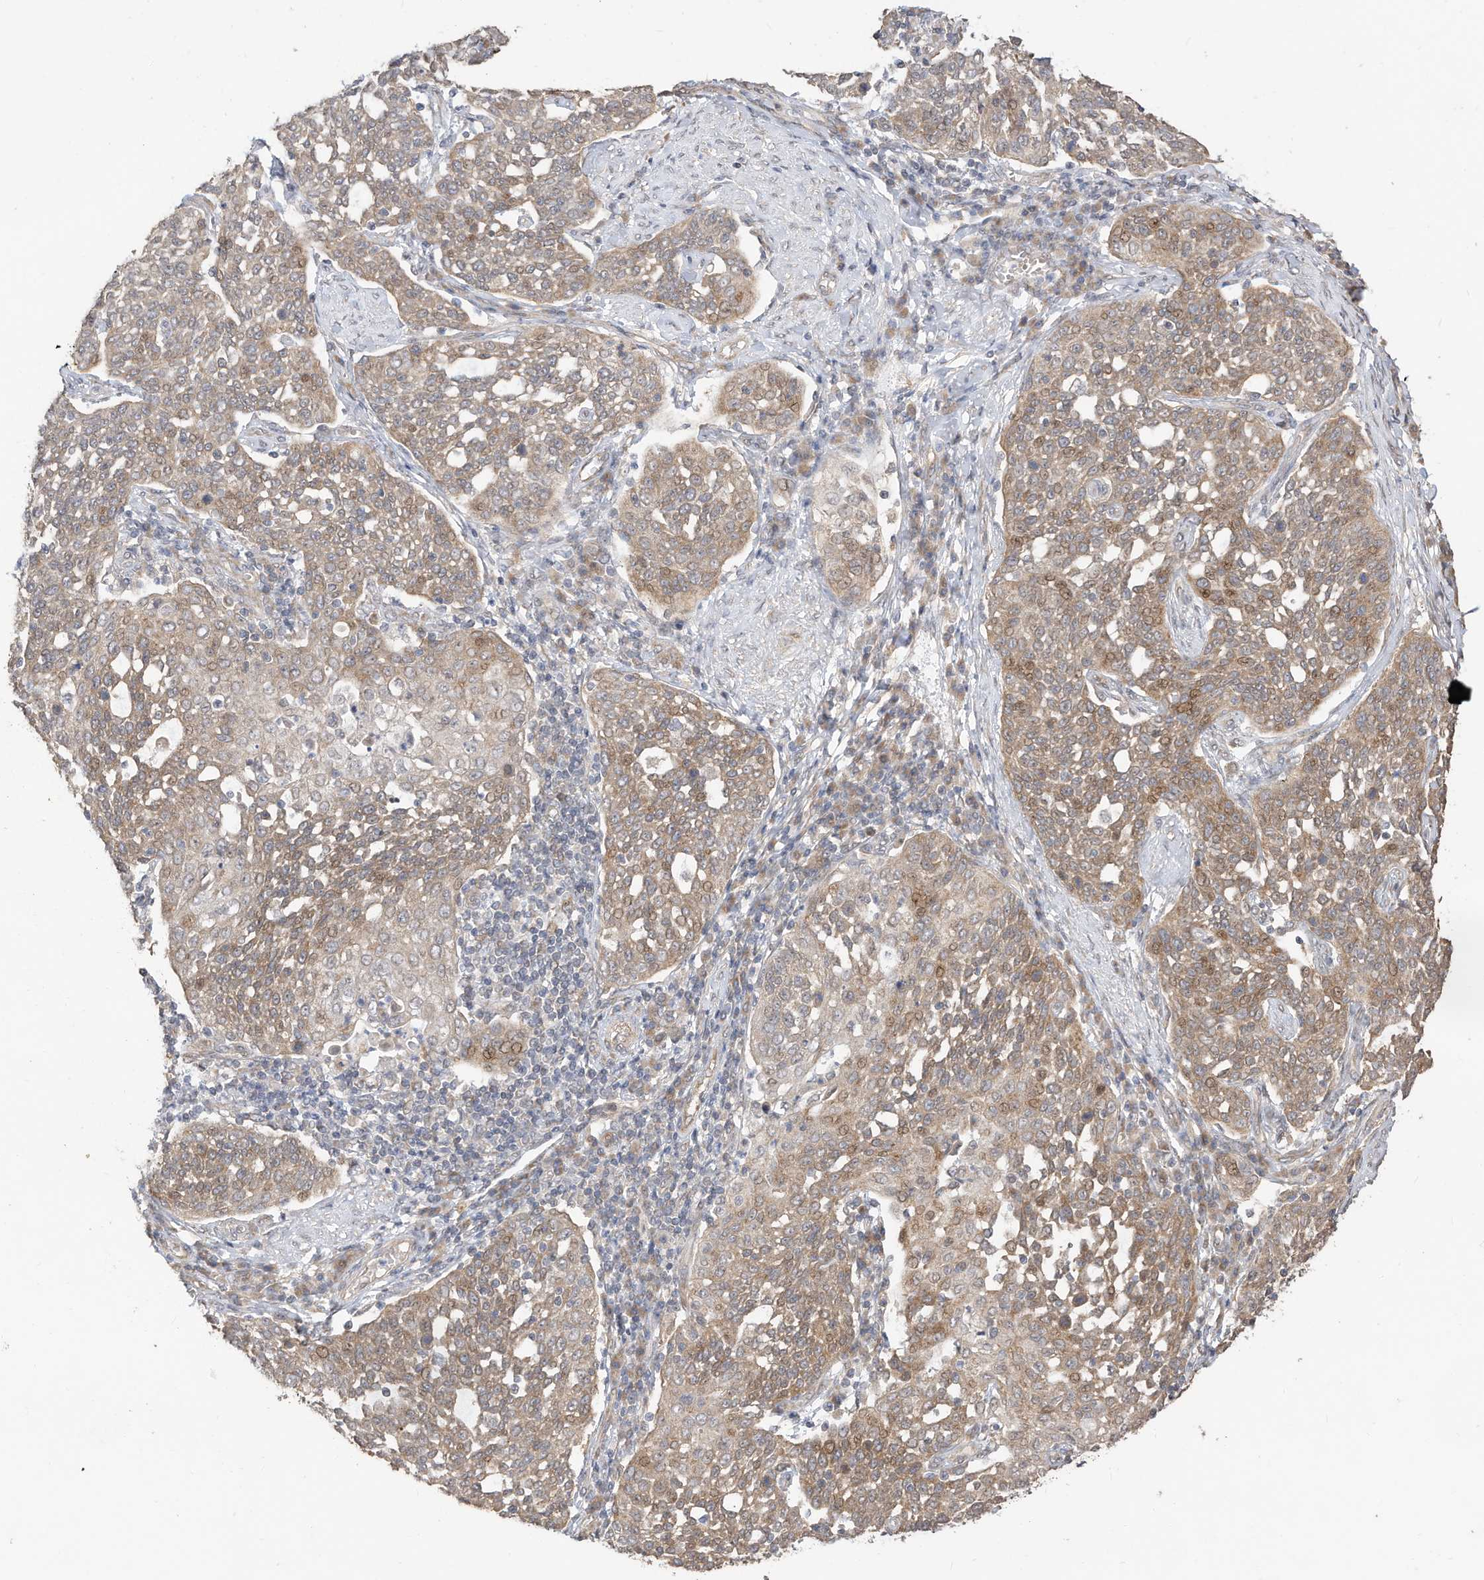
{"staining": {"intensity": "weak", "quantity": "25%-75%", "location": "cytoplasmic/membranous"}, "tissue": "cervical cancer", "cell_type": "Tumor cells", "image_type": "cancer", "snomed": [{"axis": "morphology", "description": "Squamous cell carcinoma, NOS"}, {"axis": "topography", "description": "Cervix"}], "caption": "Brown immunohistochemical staining in human cervical squamous cell carcinoma shows weak cytoplasmic/membranous staining in approximately 25%-75% of tumor cells.", "gene": "CAGE1", "patient": {"sex": "female", "age": 34}}